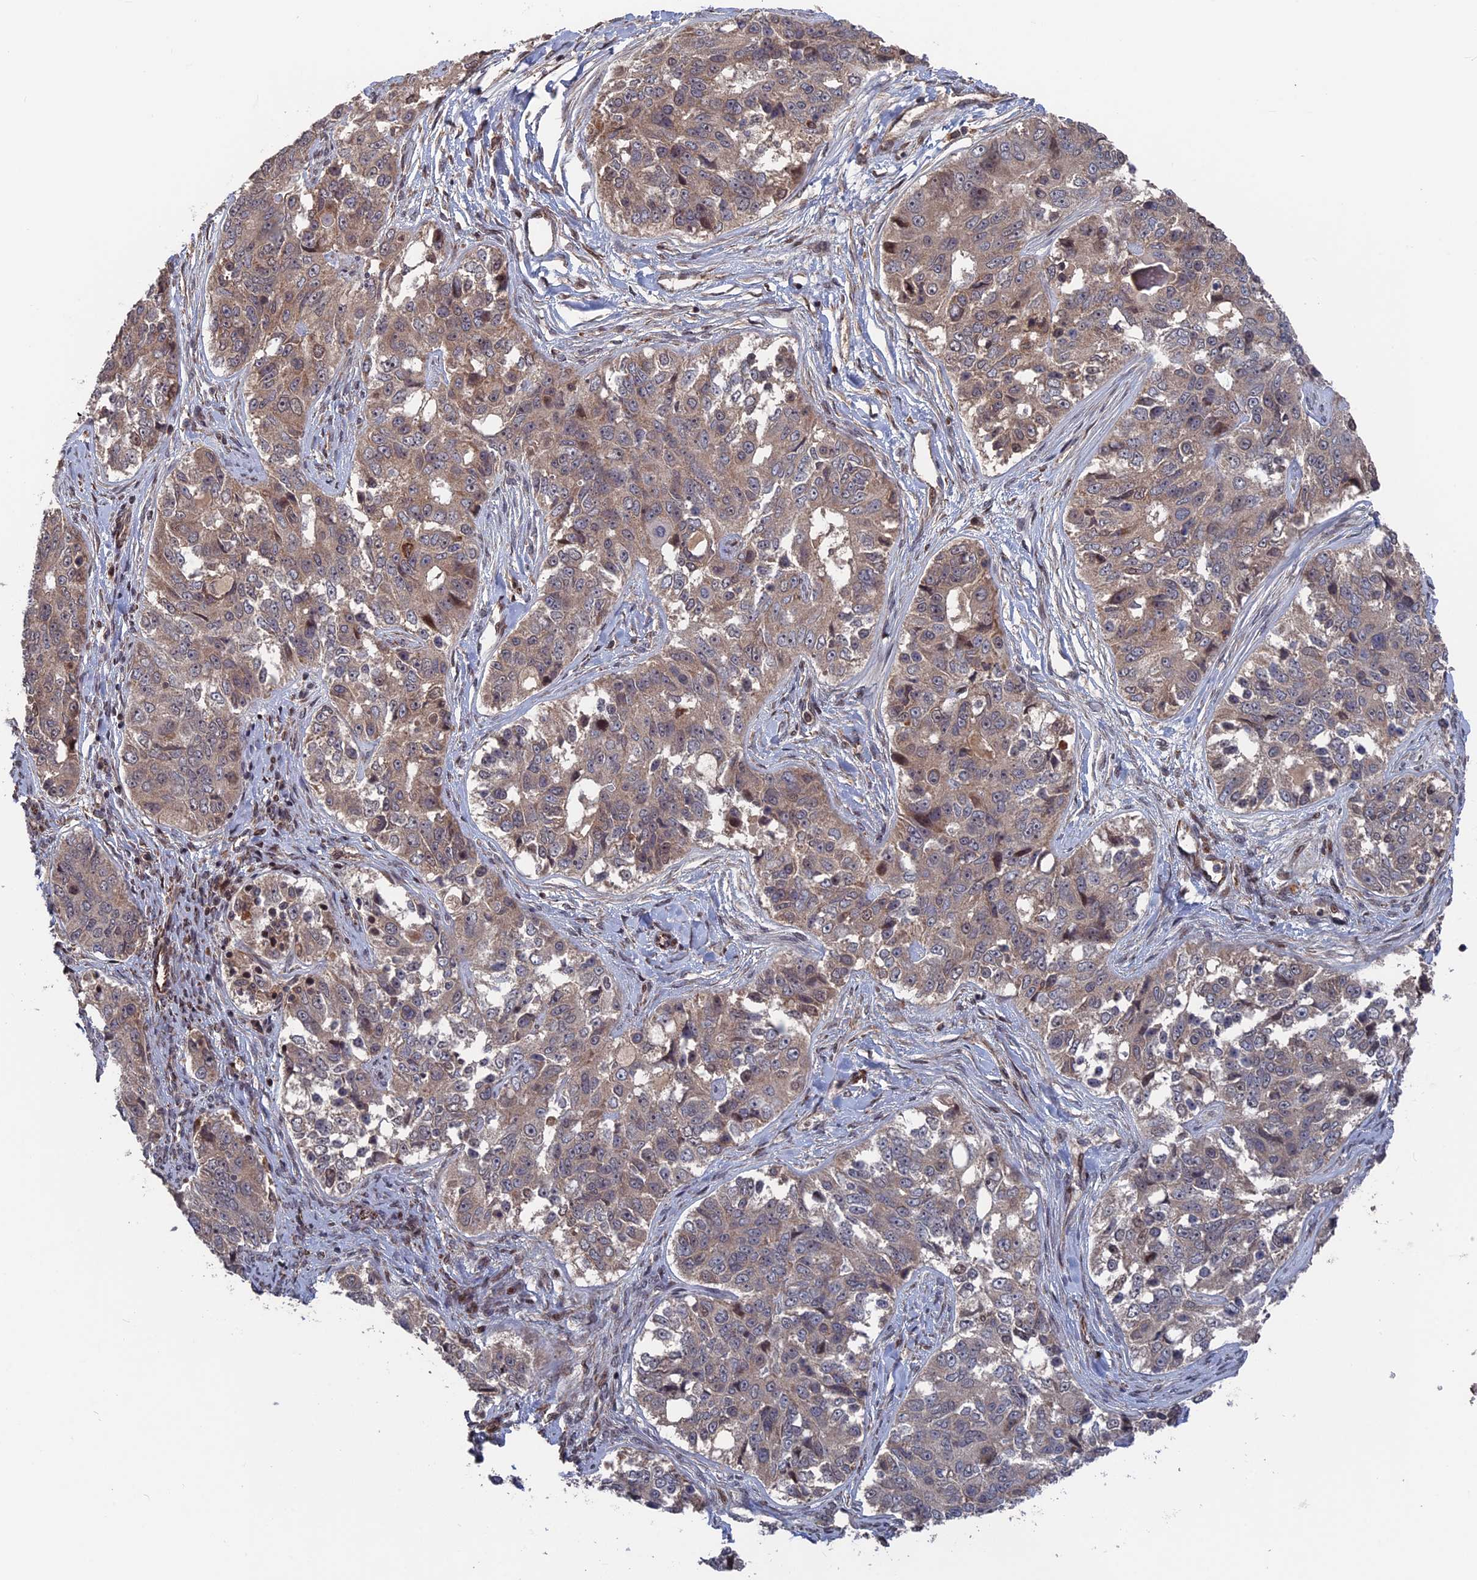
{"staining": {"intensity": "weak", "quantity": "25%-75%", "location": "cytoplasmic/membranous"}, "tissue": "ovarian cancer", "cell_type": "Tumor cells", "image_type": "cancer", "snomed": [{"axis": "morphology", "description": "Carcinoma, endometroid"}, {"axis": "topography", "description": "Ovary"}], "caption": "Immunohistochemistry (IHC) histopathology image of ovarian cancer (endometroid carcinoma) stained for a protein (brown), which displays low levels of weak cytoplasmic/membranous staining in about 25%-75% of tumor cells.", "gene": "PLA2G15", "patient": {"sex": "female", "age": 51}}